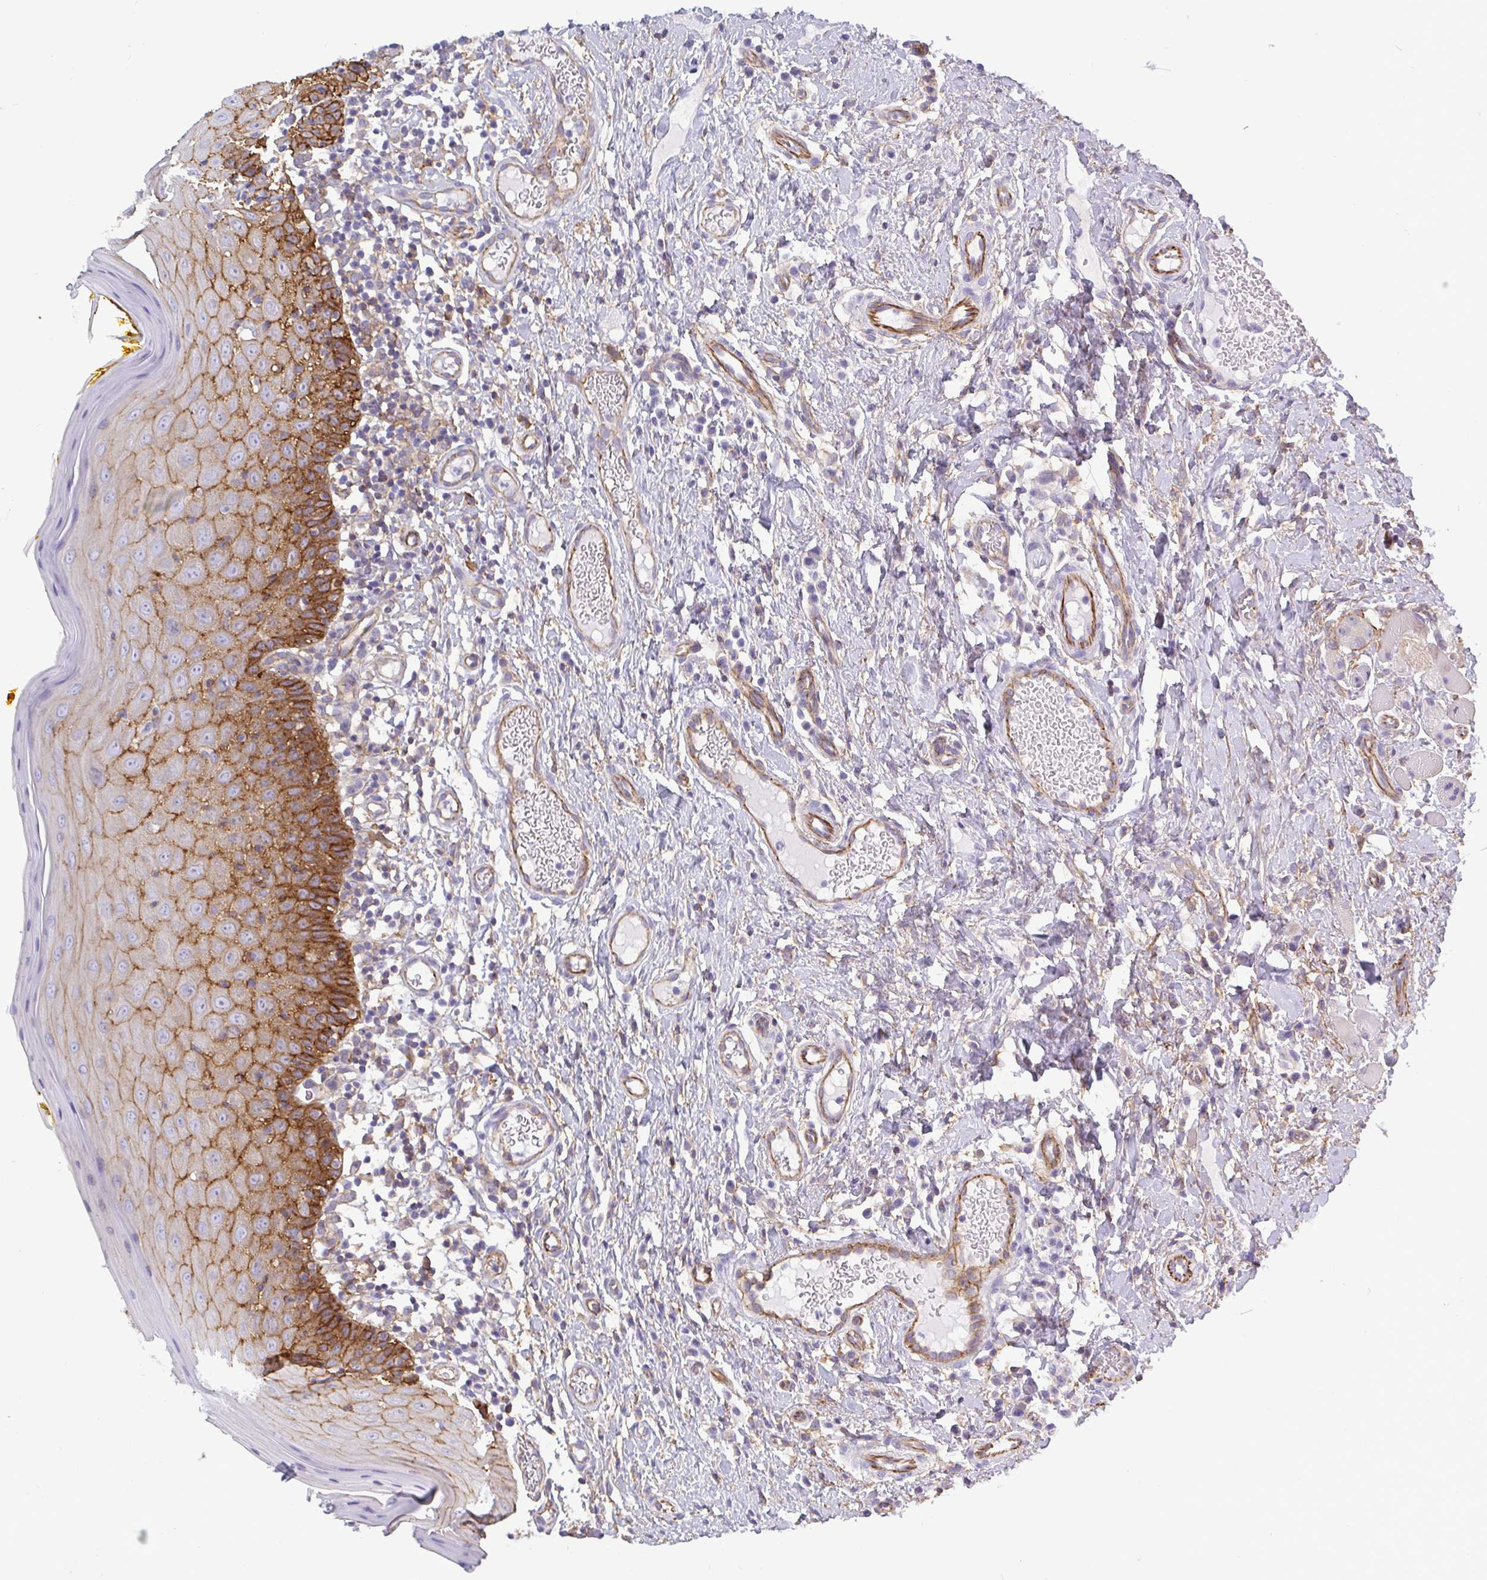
{"staining": {"intensity": "moderate", "quantity": "25%-75%", "location": "cytoplasmic/membranous"}, "tissue": "oral mucosa", "cell_type": "Squamous epithelial cells", "image_type": "normal", "snomed": [{"axis": "morphology", "description": "Normal tissue, NOS"}, {"axis": "topography", "description": "Oral tissue"}, {"axis": "topography", "description": "Tounge, NOS"}], "caption": "Squamous epithelial cells reveal medium levels of moderate cytoplasmic/membranous staining in approximately 25%-75% of cells in unremarkable human oral mucosa. (brown staining indicates protein expression, while blue staining denotes nuclei).", "gene": "LIMA1", "patient": {"sex": "female", "age": 58}}